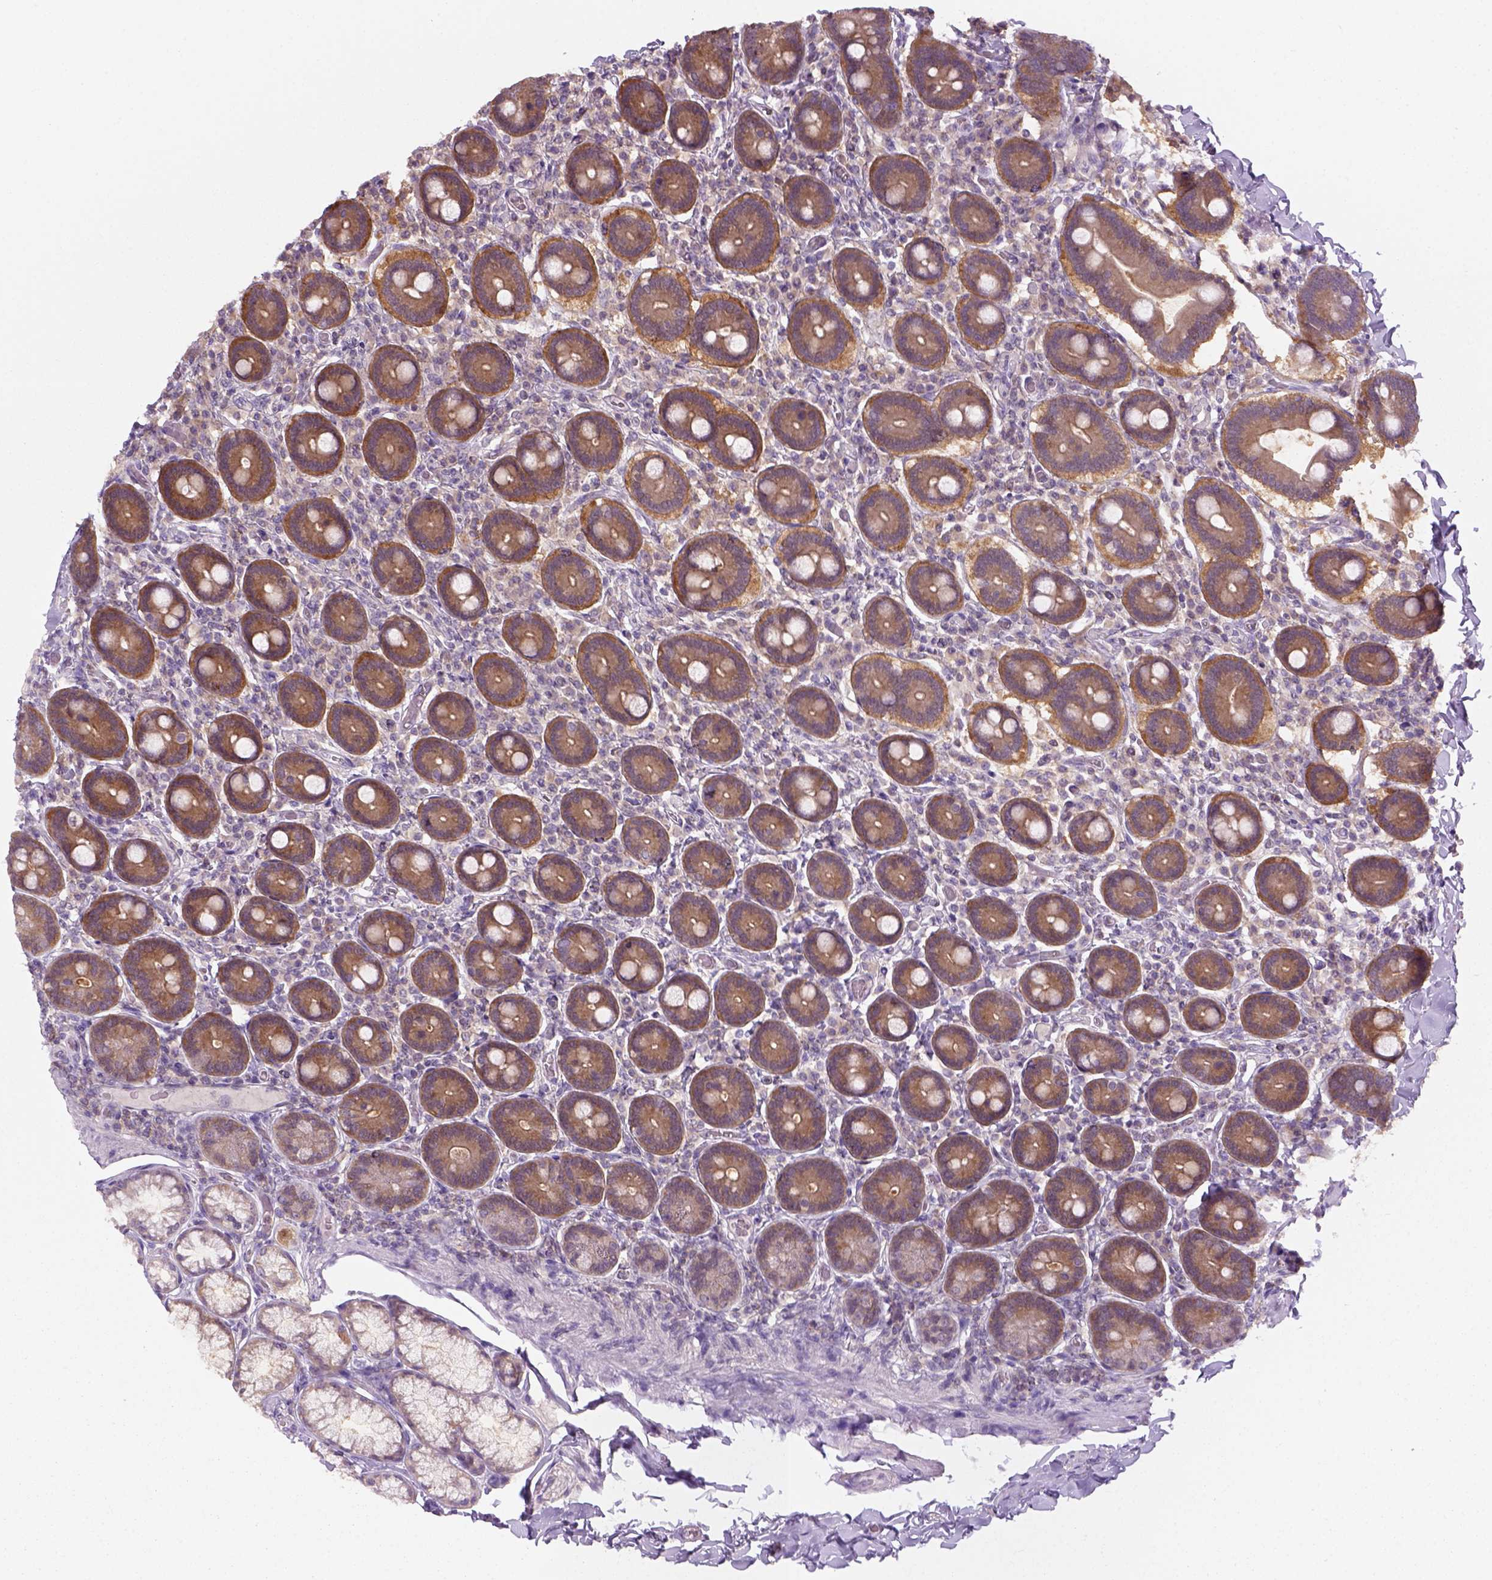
{"staining": {"intensity": "moderate", "quantity": ">75%", "location": "cytoplasmic/membranous"}, "tissue": "duodenum", "cell_type": "Glandular cells", "image_type": "normal", "snomed": [{"axis": "morphology", "description": "Normal tissue, NOS"}, {"axis": "topography", "description": "Duodenum"}], "caption": "Protein staining by IHC displays moderate cytoplasmic/membranous expression in about >75% of glandular cells in unremarkable duodenum. Ihc stains the protein of interest in brown and the nuclei are stained blue.", "gene": "GOT1", "patient": {"sex": "female", "age": 62}}